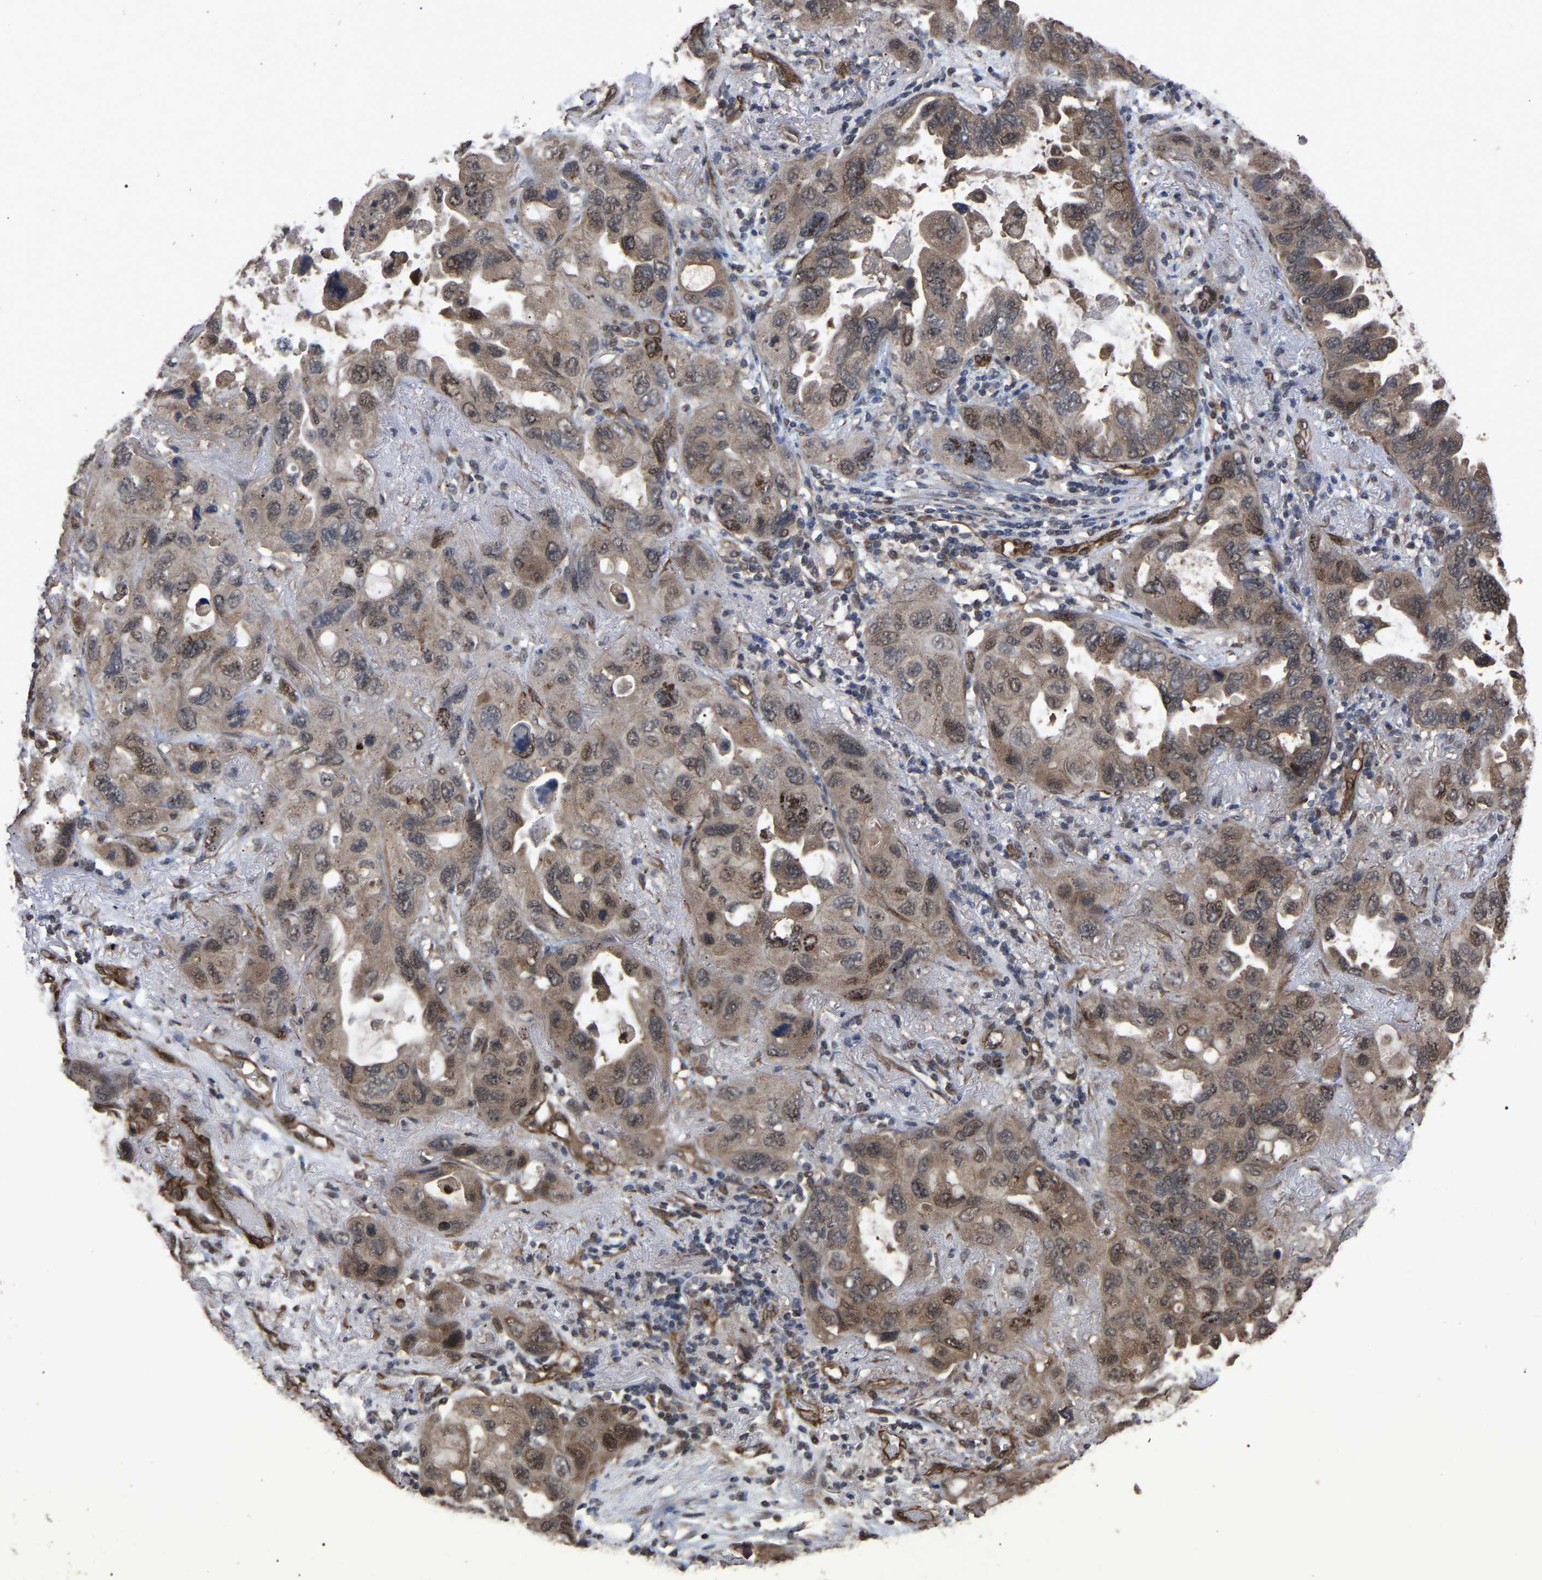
{"staining": {"intensity": "moderate", "quantity": ">75%", "location": "cytoplasmic/membranous"}, "tissue": "lung cancer", "cell_type": "Tumor cells", "image_type": "cancer", "snomed": [{"axis": "morphology", "description": "Squamous cell carcinoma, NOS"}, {"axis": "topography", "description": "Lung"}], "caption": "Immunohistochemistry micrograph of neoplastic tissue: squamous cell carcinoma (lung) stained using immunohistochemistry (IHC) displays medium levels of moderate protein expression localized specifically in the cytoplasmic/membranous of tumor cells, appearing as a cytoplasmic/membranous brown color.", "gene": "FAM161B", "patient": {"sex": "female", "age": 73}}